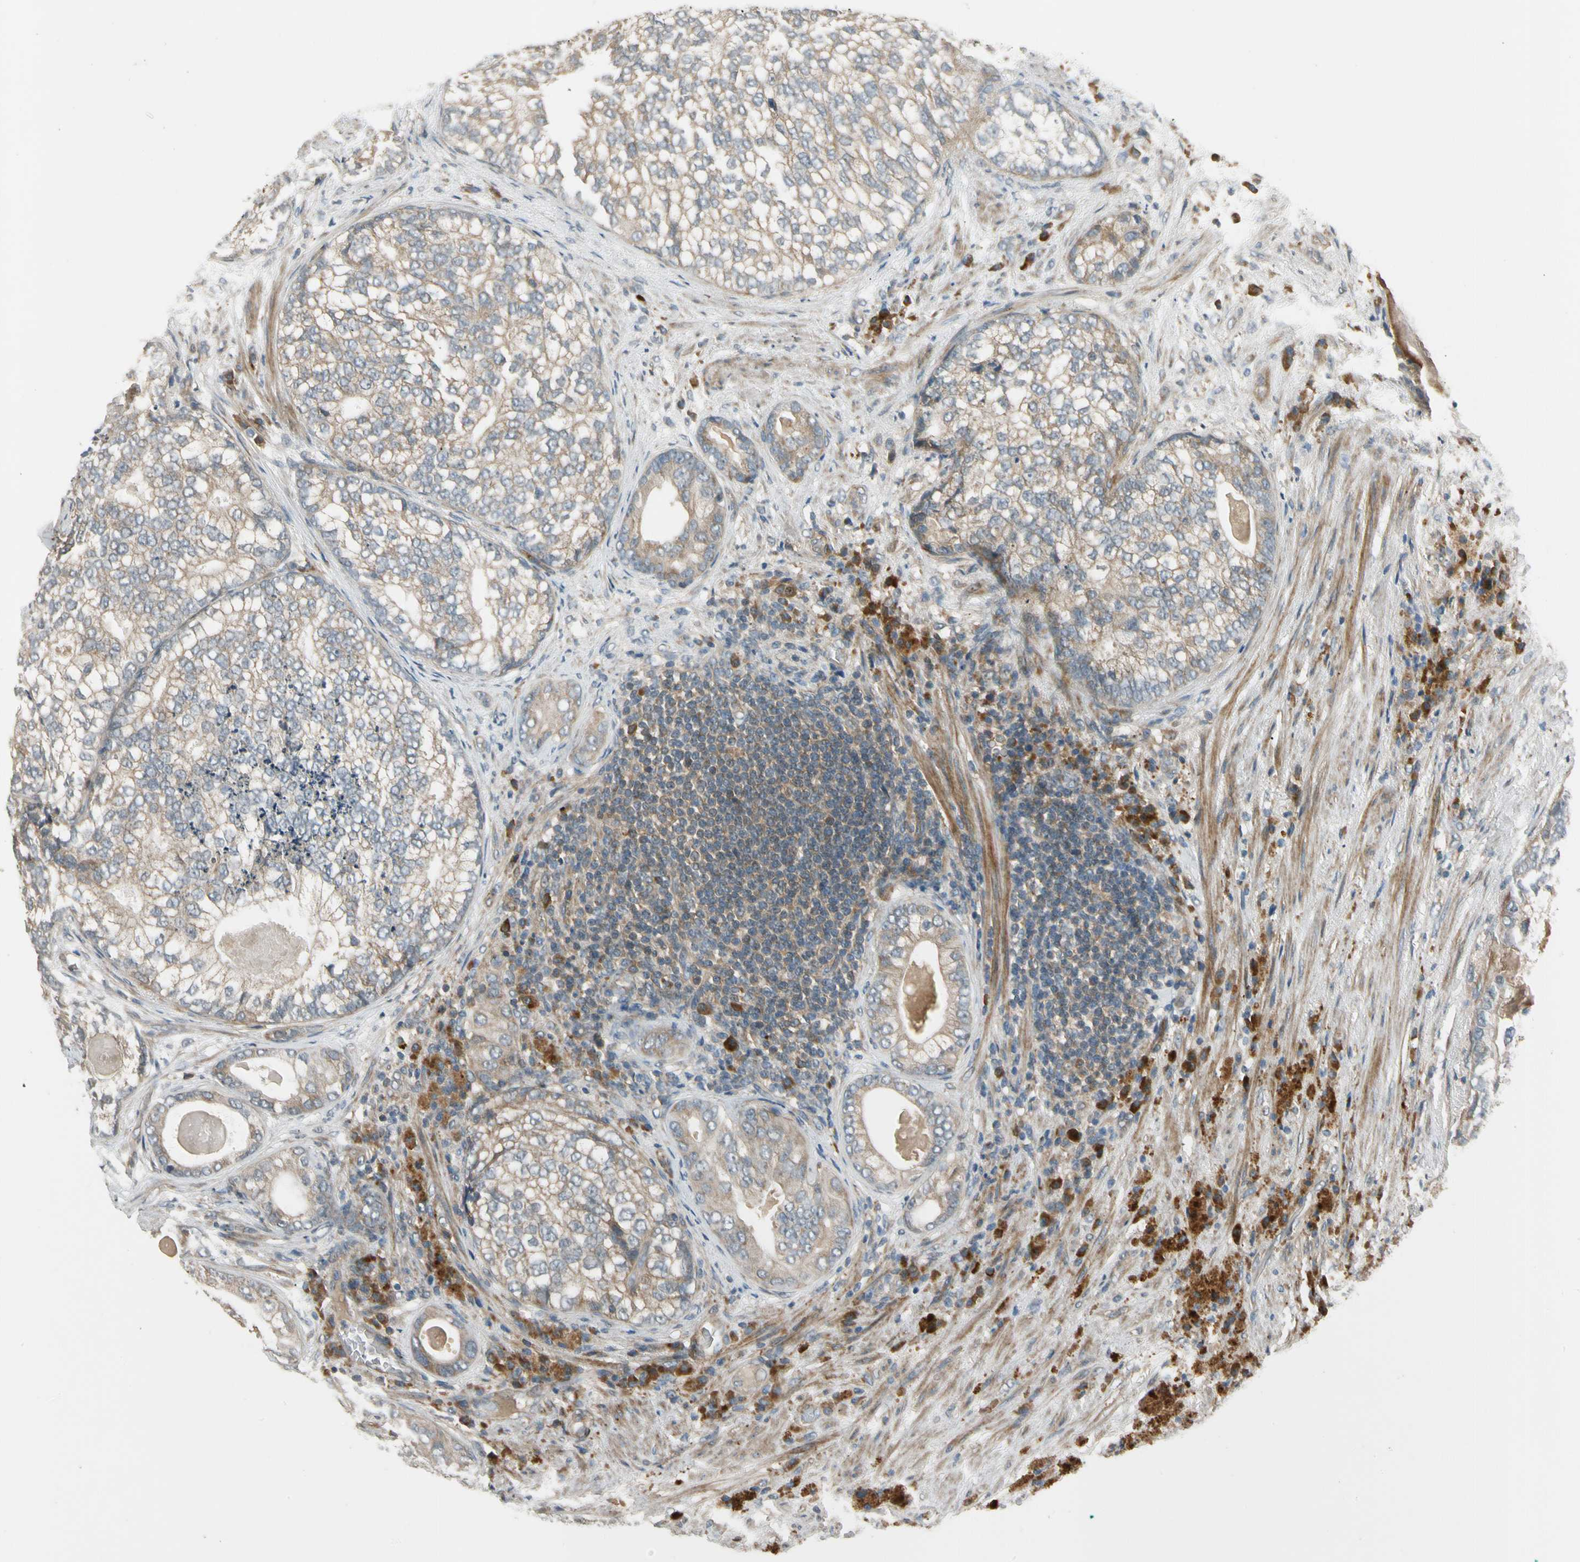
{"staining": {"intensity": "weak", "quantity": ">75%", "location": "cytoplasmic/membranous"}, "tissue": "prostate cancer", "cell_type": "Tumor cells", "image_type": "cancer", "snomed": [{"axis": "morphology", "description": "Adenocarcinoma, High grade"}, {"axis": "topography", "description": "Prostate"}], "caption": "A micrograph of adenocarcinoma (high-grade) (prostate) stained for a protein exhibits weak cytoplasmic/membranous brown staining in tumor cells.", "gene": "MST1R", "patient": {"sex": "male", "age": 66}}